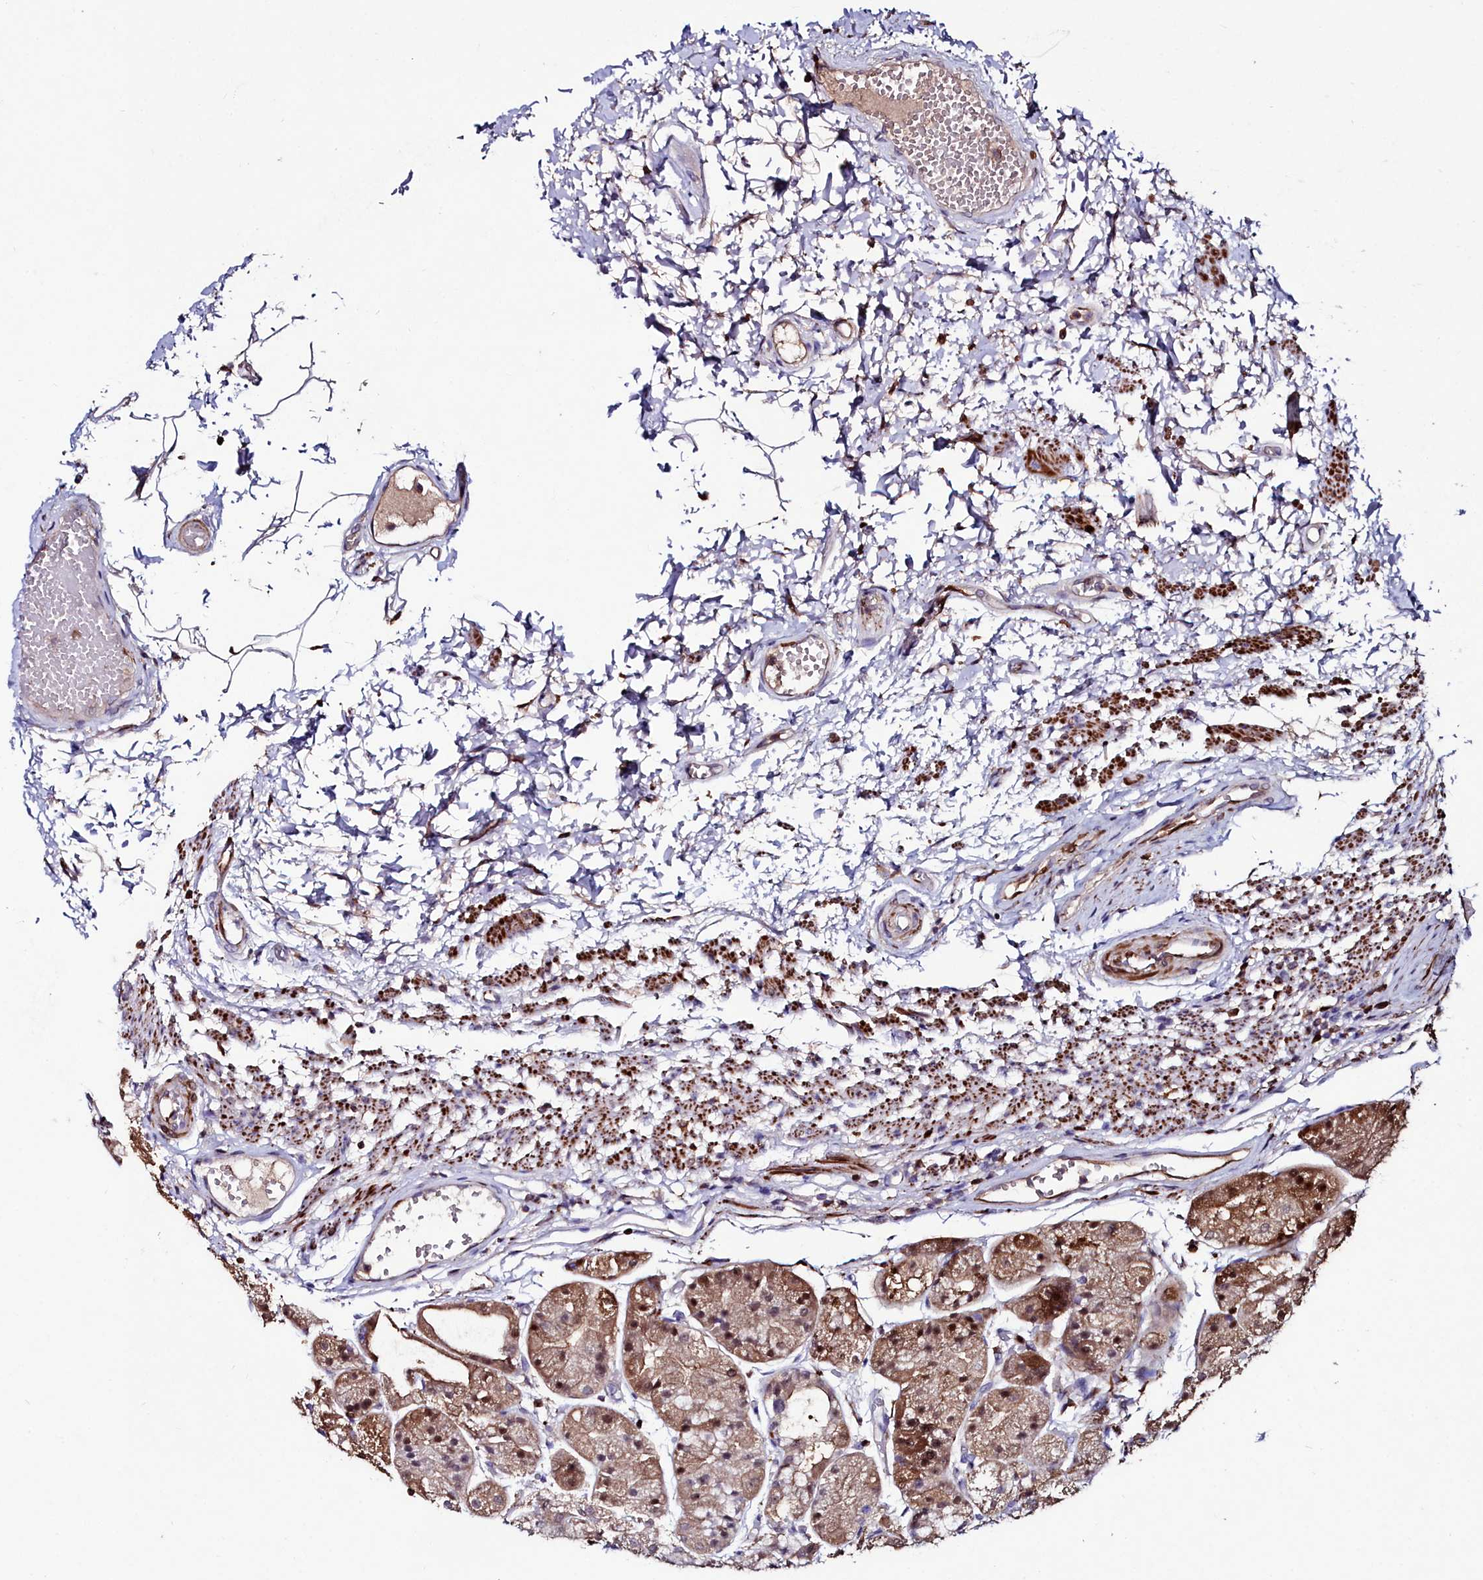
{"staining": {"intensity": "moderate", "quantity": "<25%", "location": "cytoplasmic/membranous,nuclear"}, "tissue": "stomach", "cell_type": "Glandular cells", "image_type": "normal", "snomed": [{"axis": "morphology", "description": "Normal tissue, NOS"}, {"axis": "topography", "description": "Stomach, upper"}], "caption": "Stomach stained with a brown dye demonstrates moderate cytoplasmic/membranous,nuclear positive expression in approximately <25% of glandular cells.", "gene": "AMBRA1", "patient": {"sex": "male", "age": 72}}